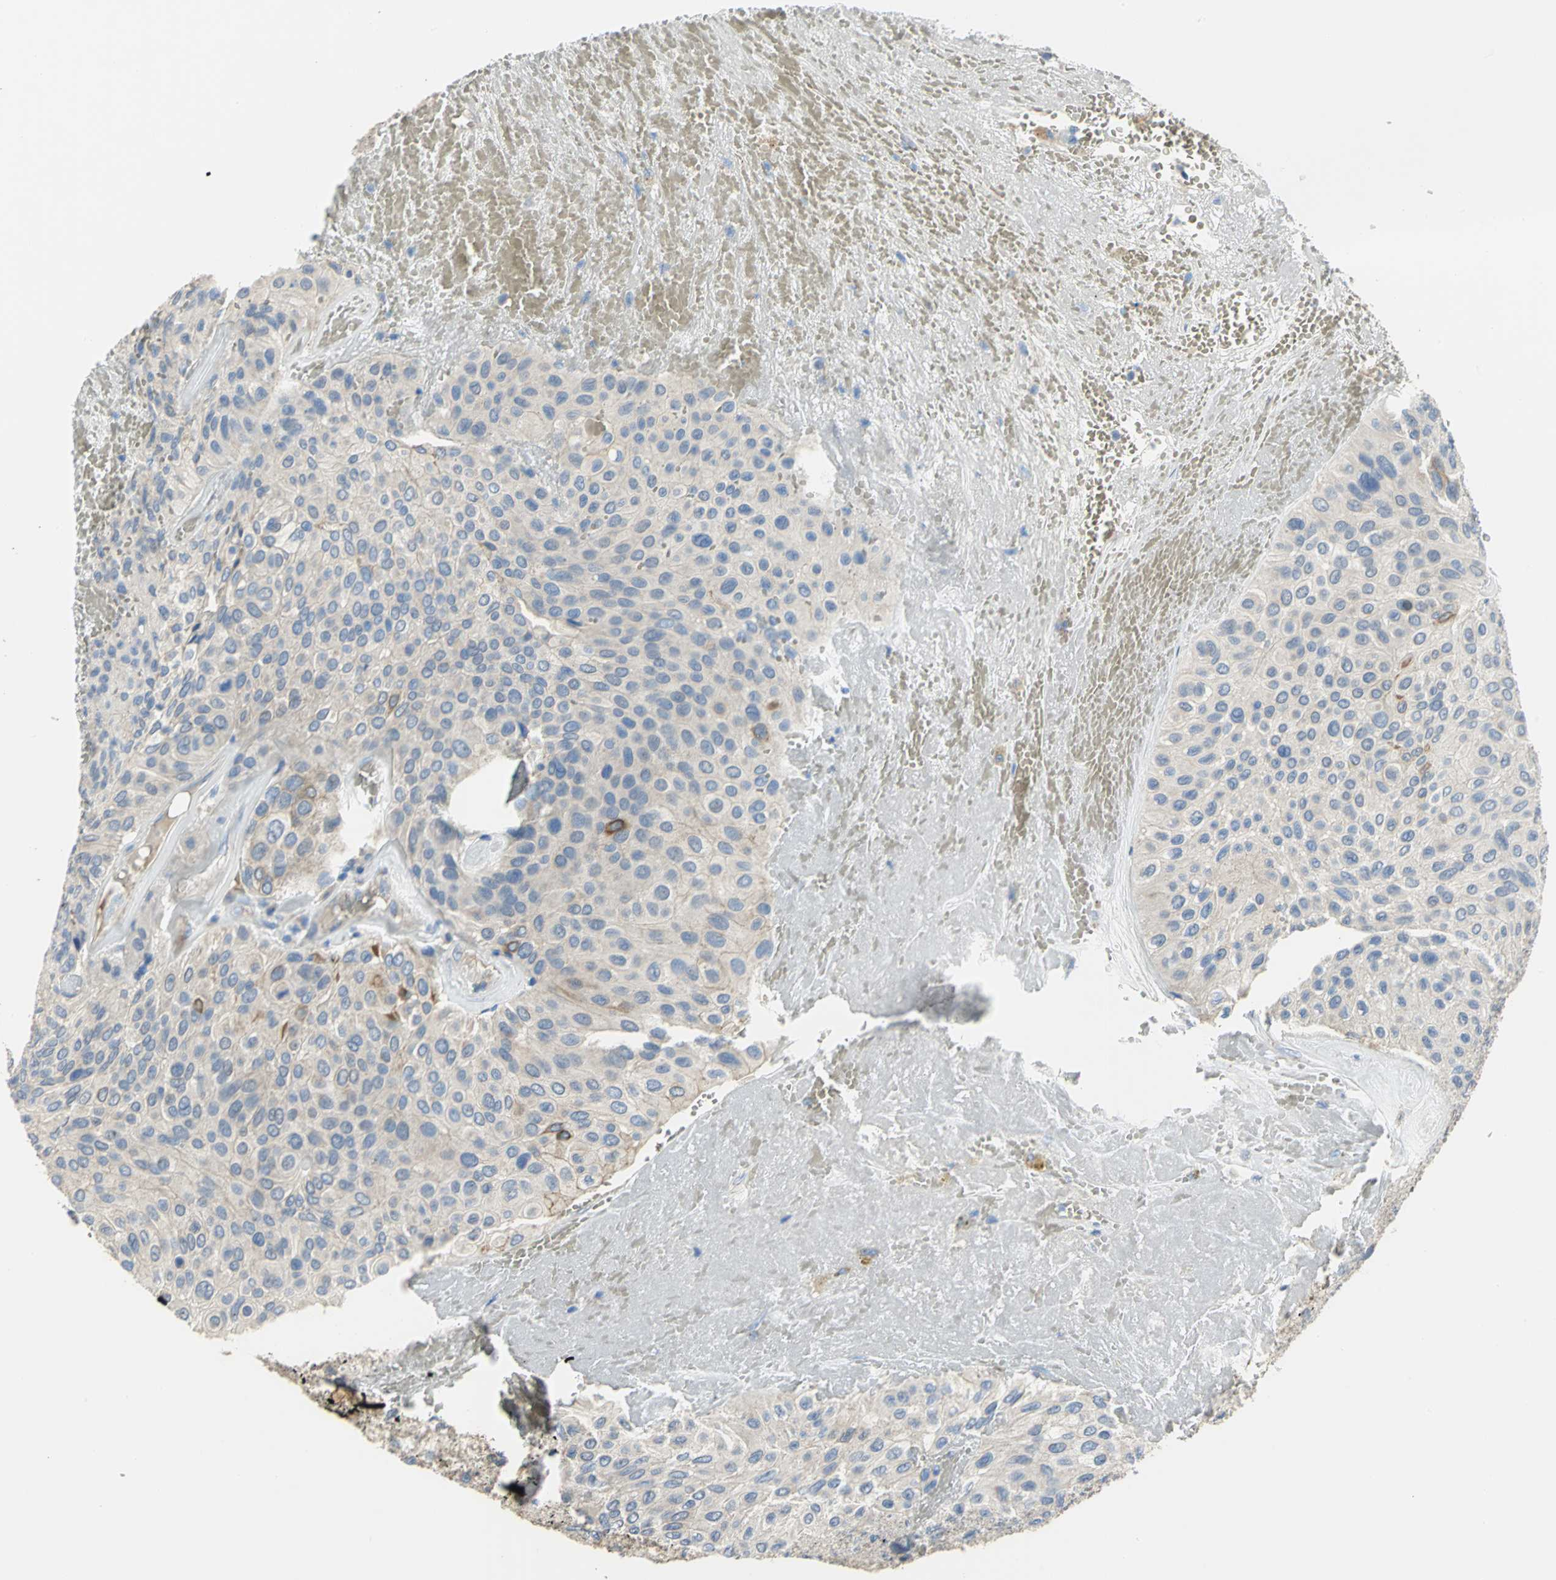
{"staining": {"intensity": "strong", "quantity": "<25%", "location": "cytoplasmic/membranous"}, "tissue": "urothelial cancer", "cell_type": "Tumor cells", "image_type": "cancer", "snomed": [{"axis": "morphology", "description": "Urothelial carcinoma, High grade"}, {"axis": "topography", "description": "Urinary bladder"}], "caption": "Human urothelial carcinoma (high-grade) stained for a protein (brown) demonstrates strong cytoplasmic/membranous positive positivity in approximately <25% of tumor cells.", "gene": "HTR1F", "patient": {"sex": "male", "age": 66}}